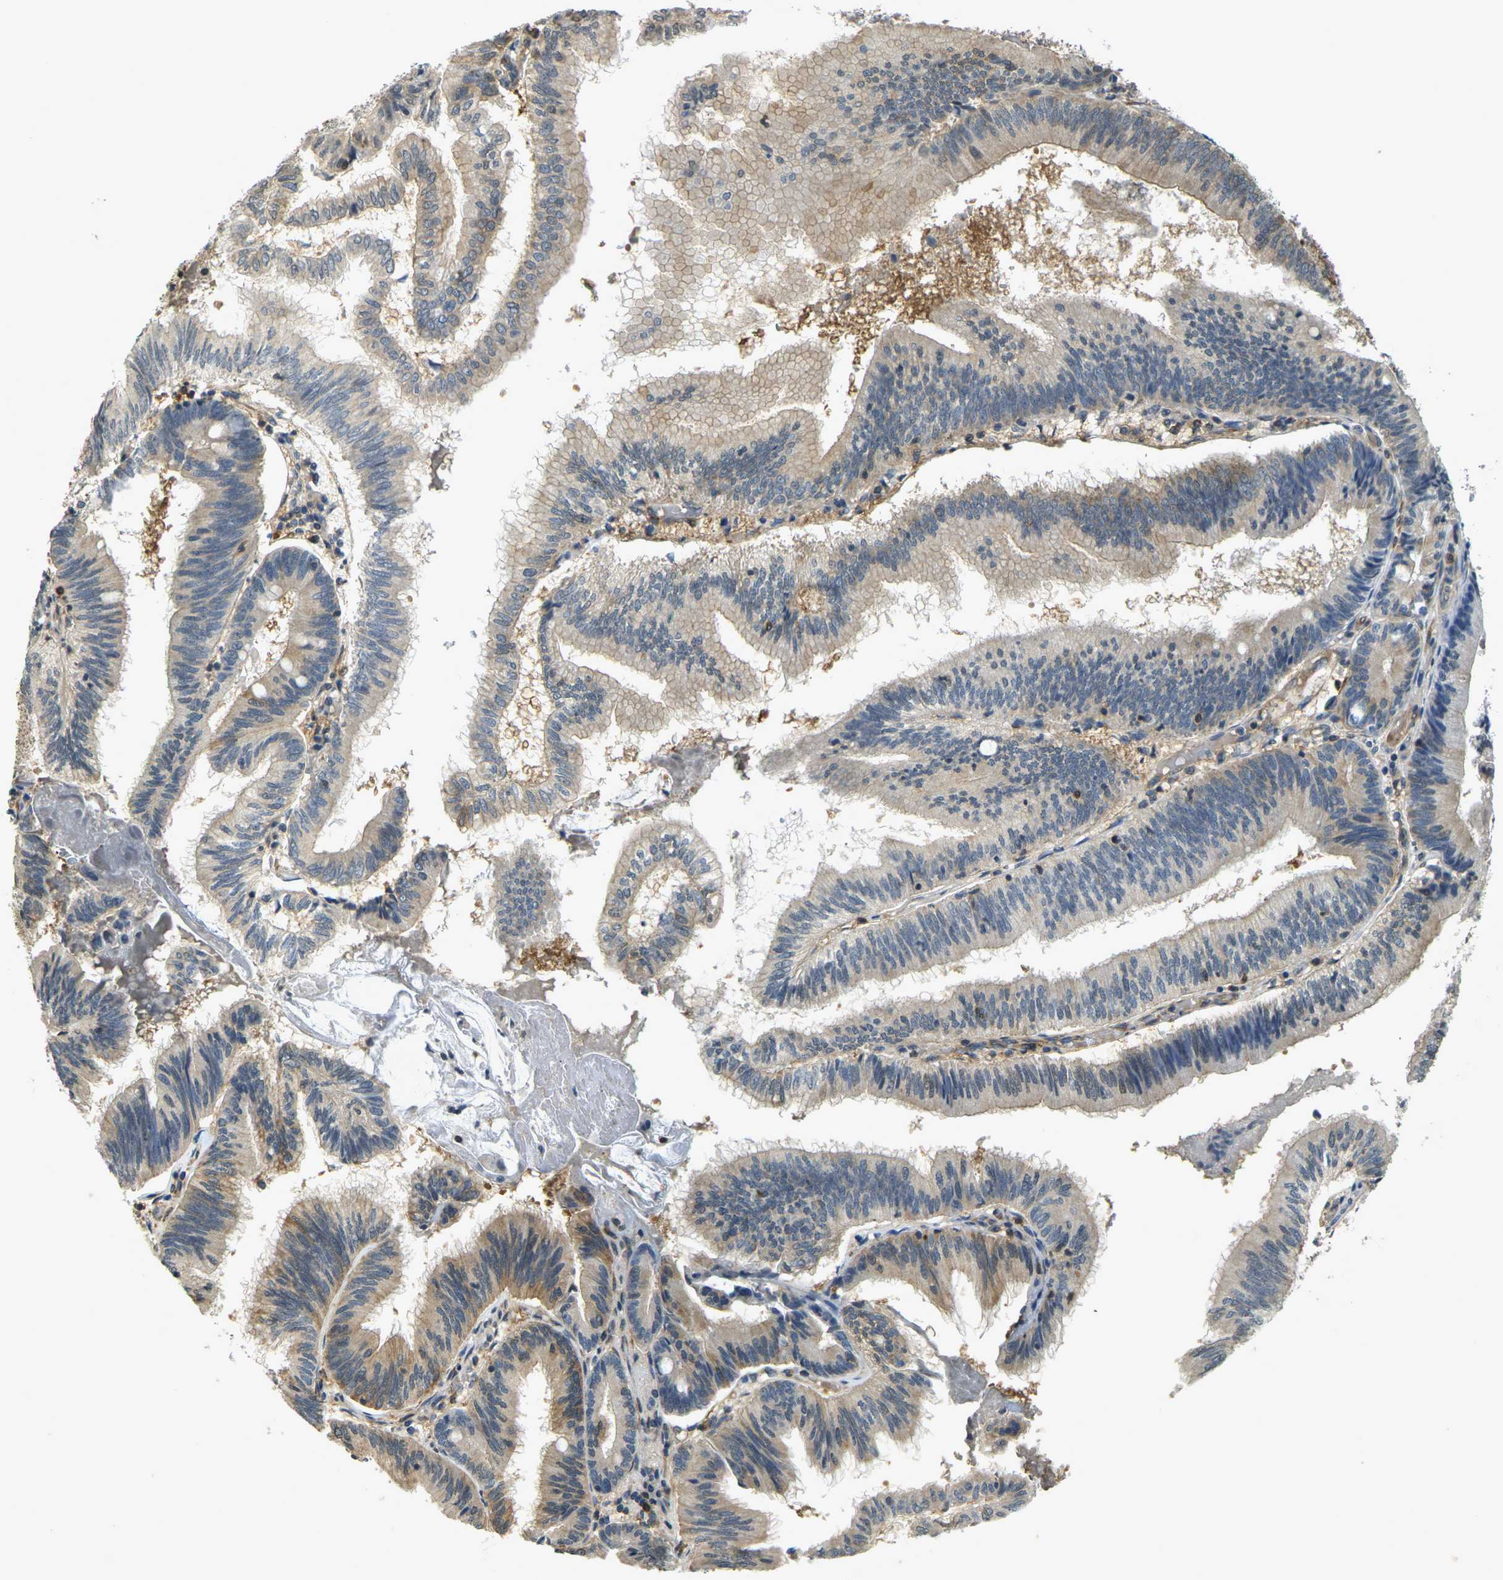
{"staining": {"intensity": "moderate", "quantity": "<25%", "location": "cytoplasmic/membranous"}, "tissue": "pancreatic cancer", "cell_type": "Tumor cells", "image_type": "cancer", "snomed": [{"axis": "morphology", "description": "Adenocarcinoma, NOS"}, {"axis": "topography", "description": "Pancreas"}], "caption": "This image demonstrates adenocarcinoma (pancreatic) stained with immunohistochemistry (IHC) to label a protein in brown. The cytoplasmic/membranous of tumor cells show moderate positivity for the protein. Nuclei are counter-stained blue.", "gene": "CAST", "patient": {"sex": "male", "age": 82}}